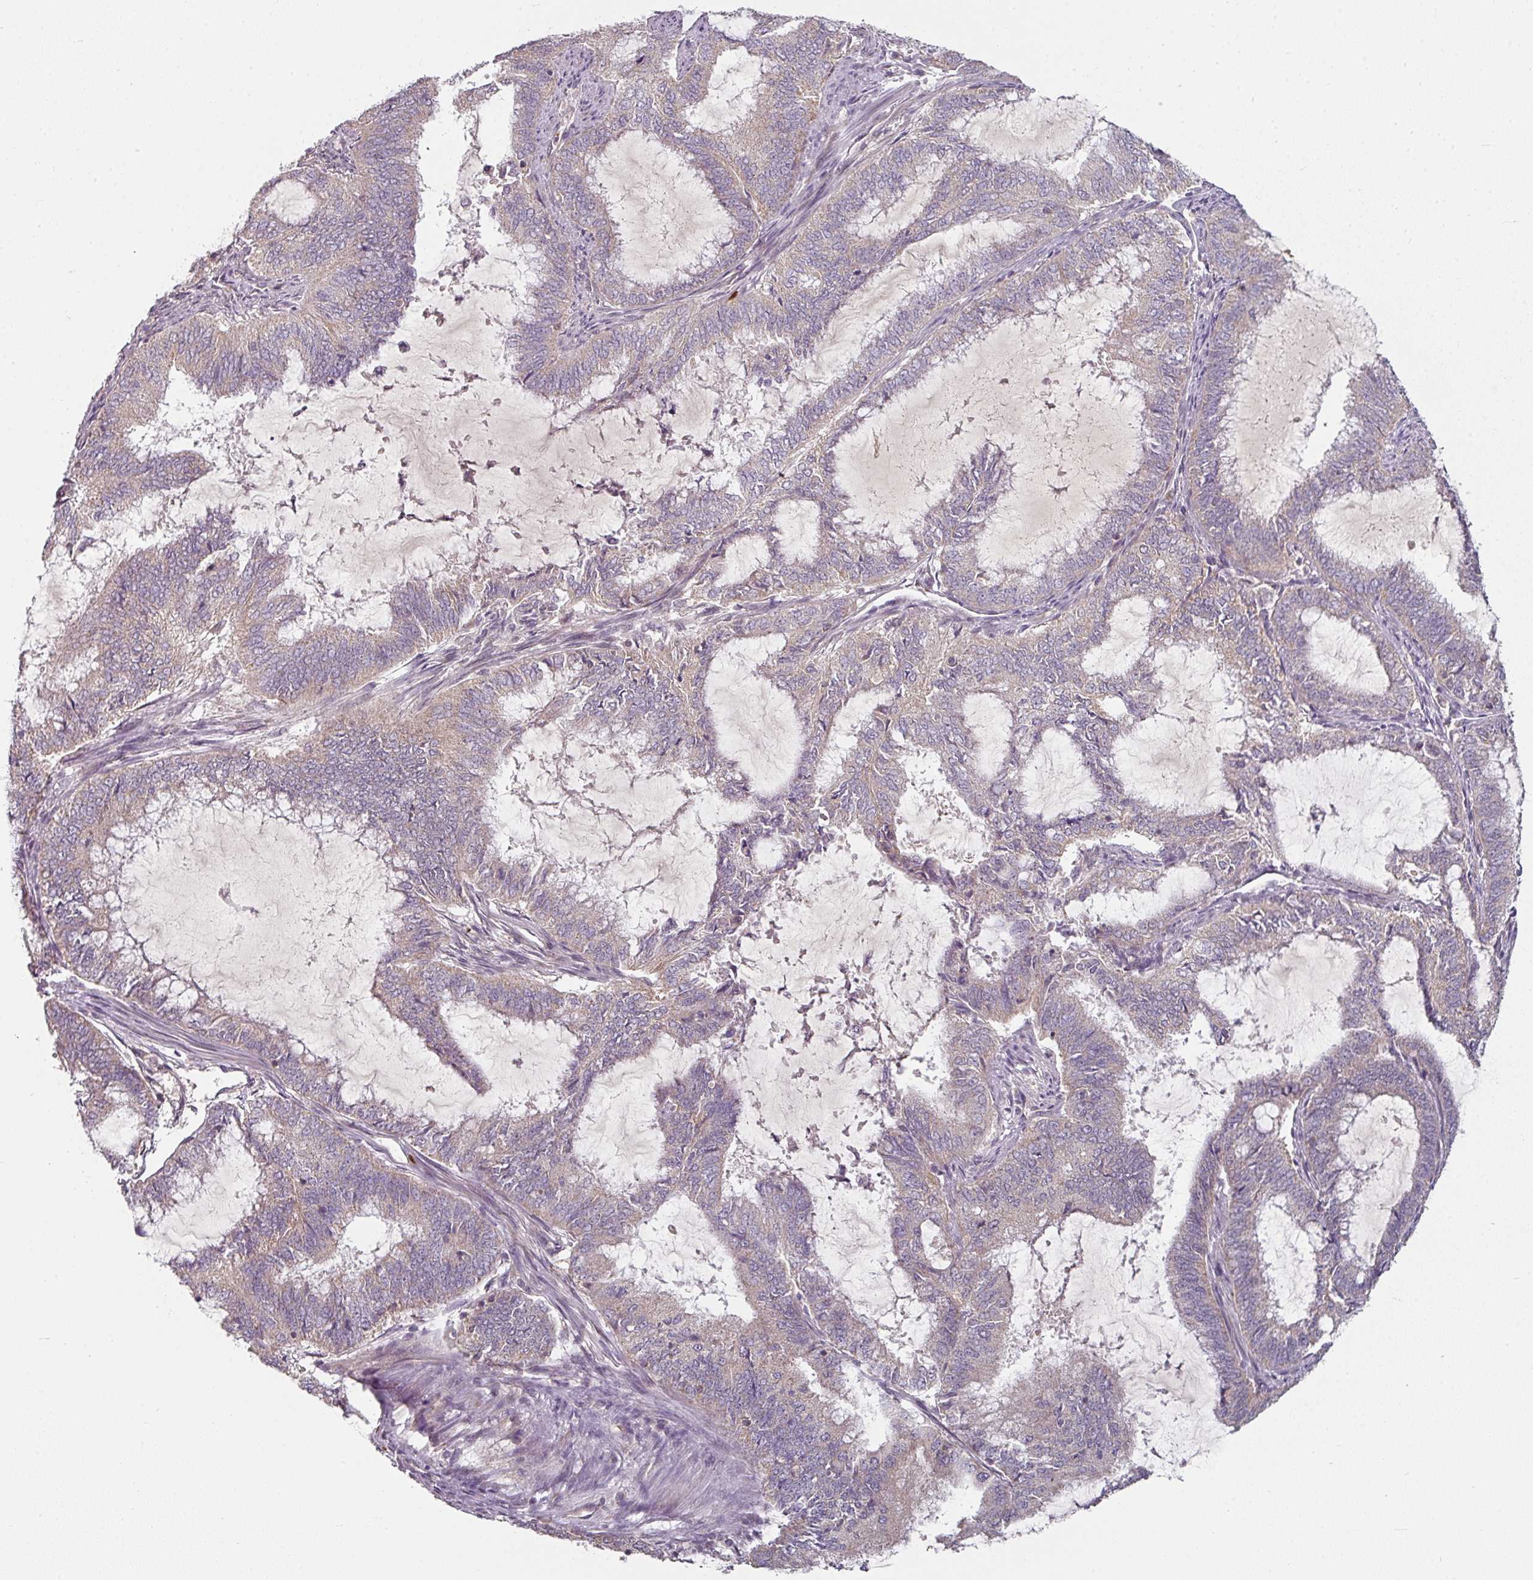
{"staining": {"intensity": "negative", "quantity": "none", "location": "none"}, "tissue": "endometrial cancer", "cell_type": "Tumor cells", "image_type": "cancer", "snomed": [{"axis": "morphology", "description": "Adenocarcinoma, NOS"}, {"axis": "topography", "description": "Endometrium"}], "caption": "Tumor cells show no significant expression in endometrial adenocarcinoma. The staining is performed using DAB brown chromogen with nuclei counter-stained in using hematoxylin.", "gene": "MAP2K2", "patient": {"sex": "female", "age": 51}}